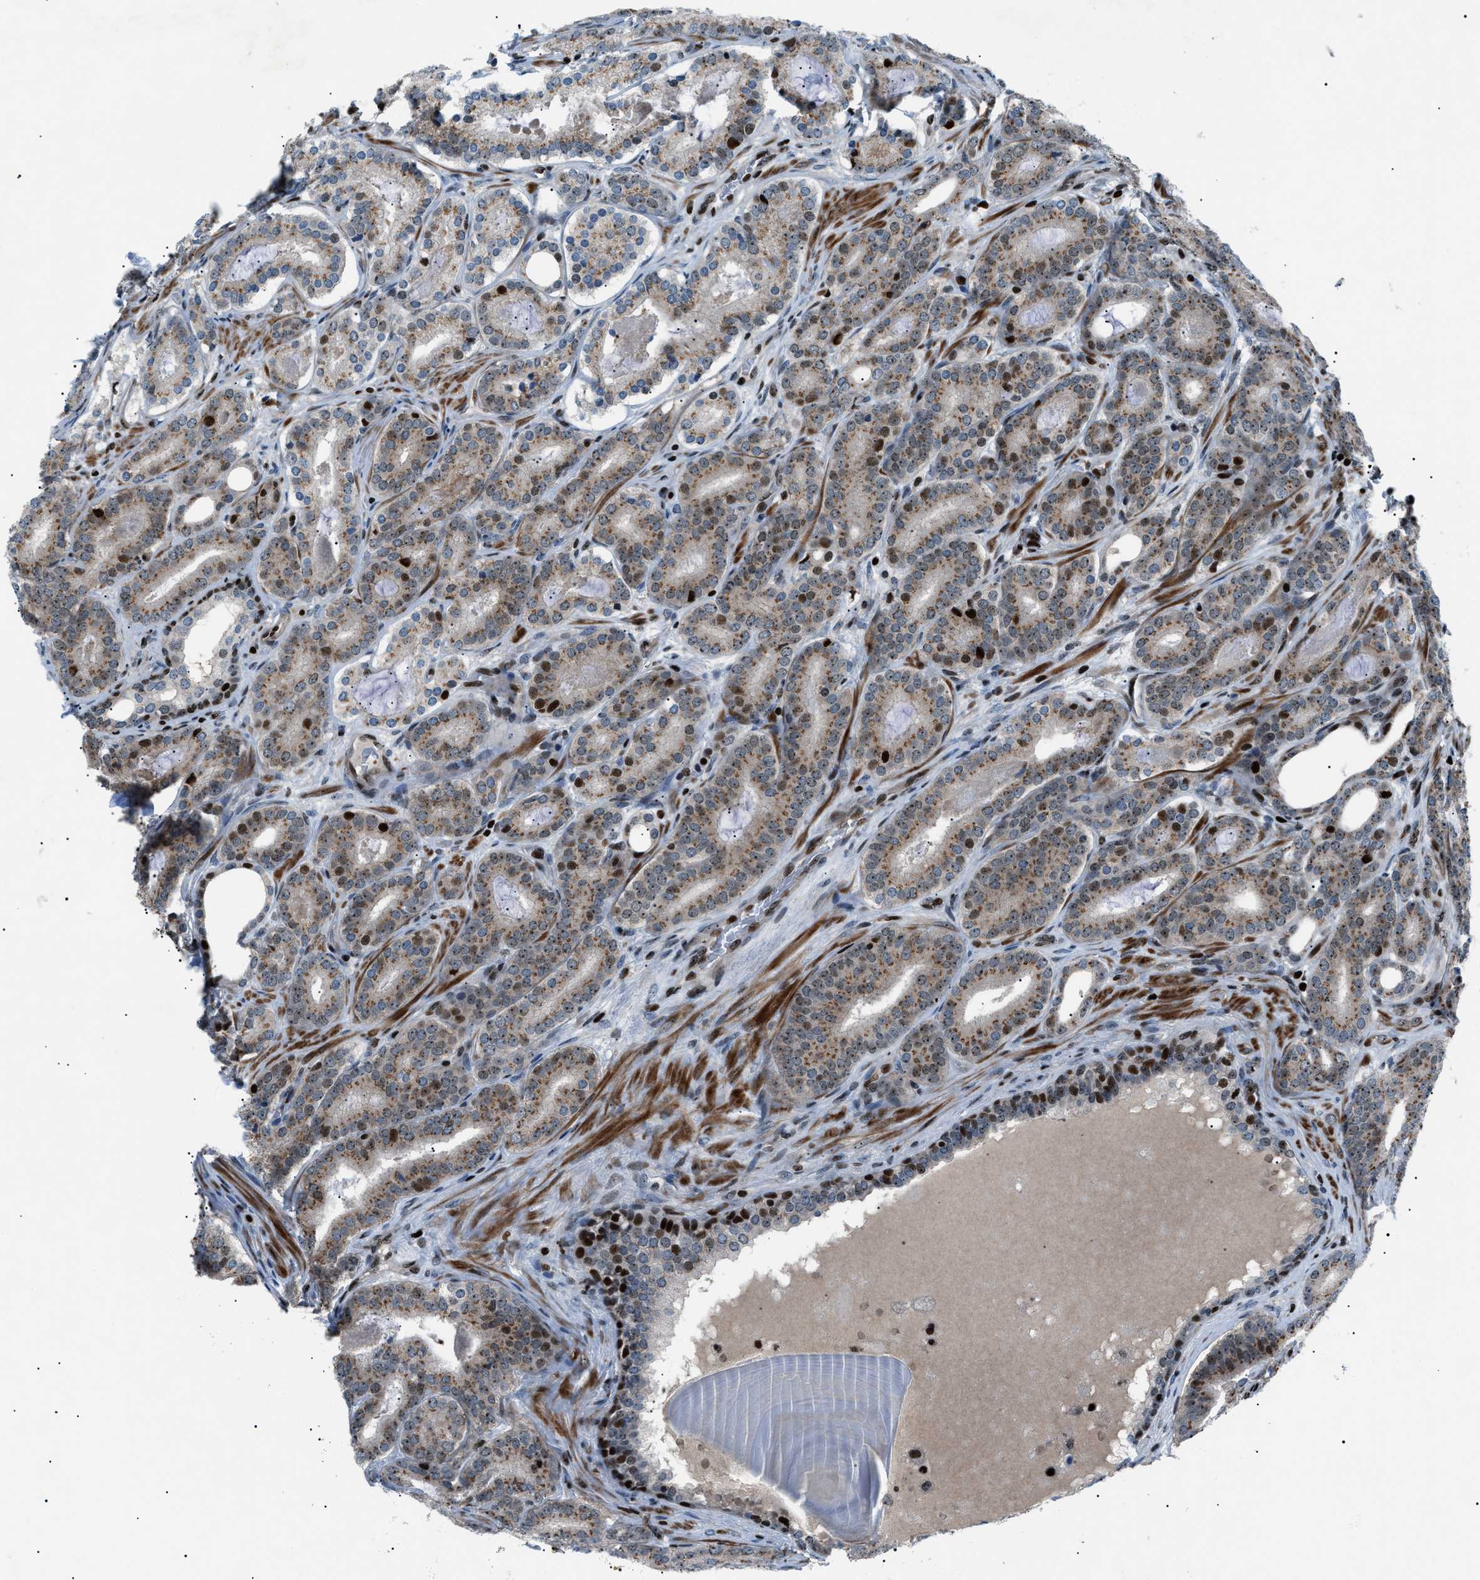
{"staining": {"intensity": "weak", "quantity": ">75%", "location": "cytoplasmic/membranous"}, "tissue": "prostate cancer", "cell_type": "Tumor cells", "image_type": "cancer", "snomed": [{"axis": "morphology", "description": "Adenocarcinoma, High grade"}, {"axis": "topography", "description": "Prostate"}], "caption": "Prostate cancer (adenocarcinoma (high-grade)) tissue exhibits weak cytoplasmic/membranous positivity in approximately >75% of tumor cells (Brightfield microscopy of DAB IHC at high magnification).", "gene": "PRKX", "patient": {"sex": "male", "age": 60}}